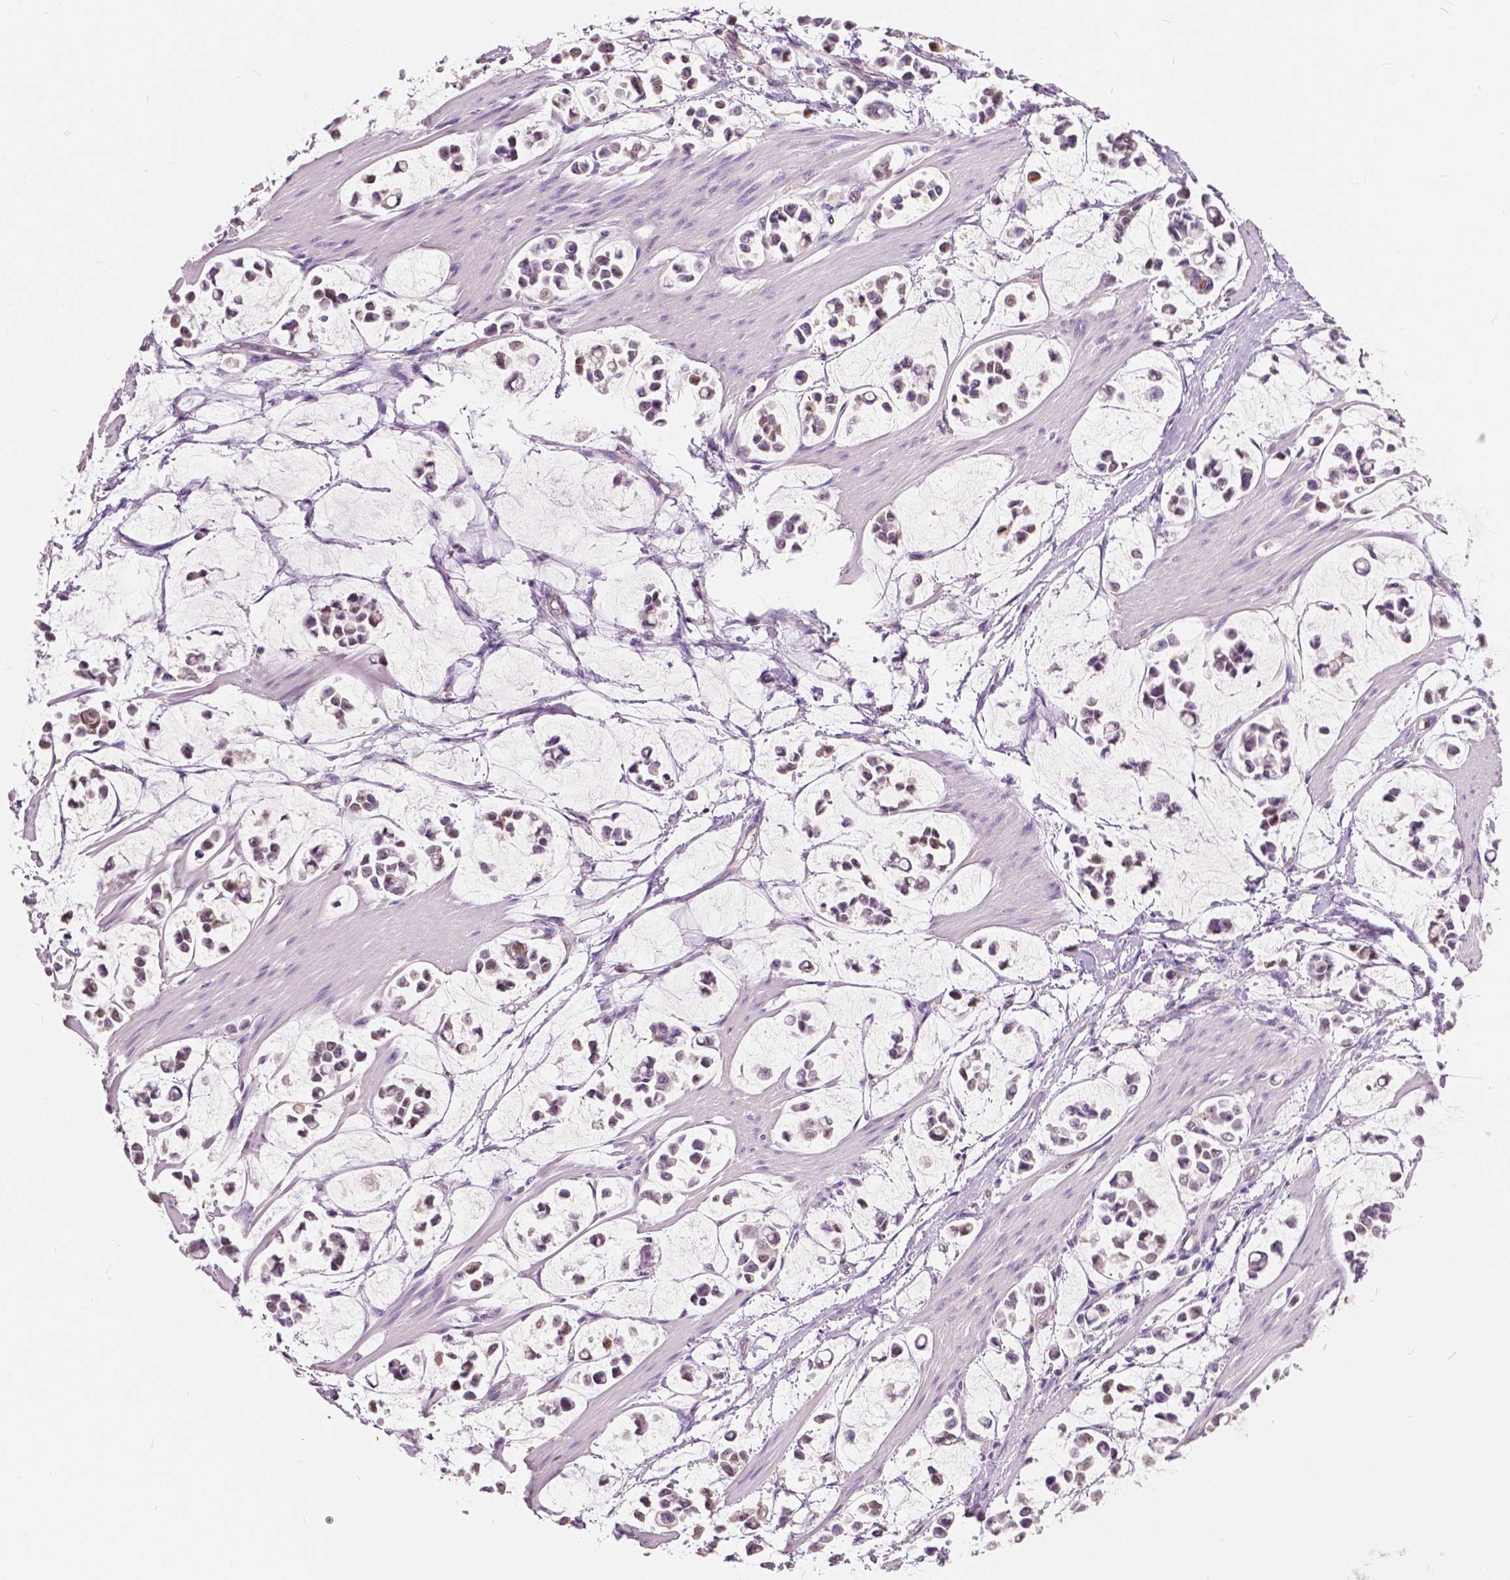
{"staining": {"intensity": "weak", "quantity": "<25%", "location": "cytoplasmic/membranous,nuclear"}, "tissue": "stomach cancer", "cell_type": "Tumor cells", "image_type": "cancer", "snomed": [{"axis": "morphology", "description": "Adenocarcinoma, NOS"}, {"axis": "topography", "description": "Stomach"}], "caption": "Adenocarcinoma (stomach) was stained to show a protein in brown. There is no significant positivity in tumor cells. The staining is performed using DAB (3,3'-diaminobenzidine) brown chromogen with nuclei counter-stained in using hematoxylin.", "gene": "TKFC", "patient": {"sex": "male", "age": 82}}